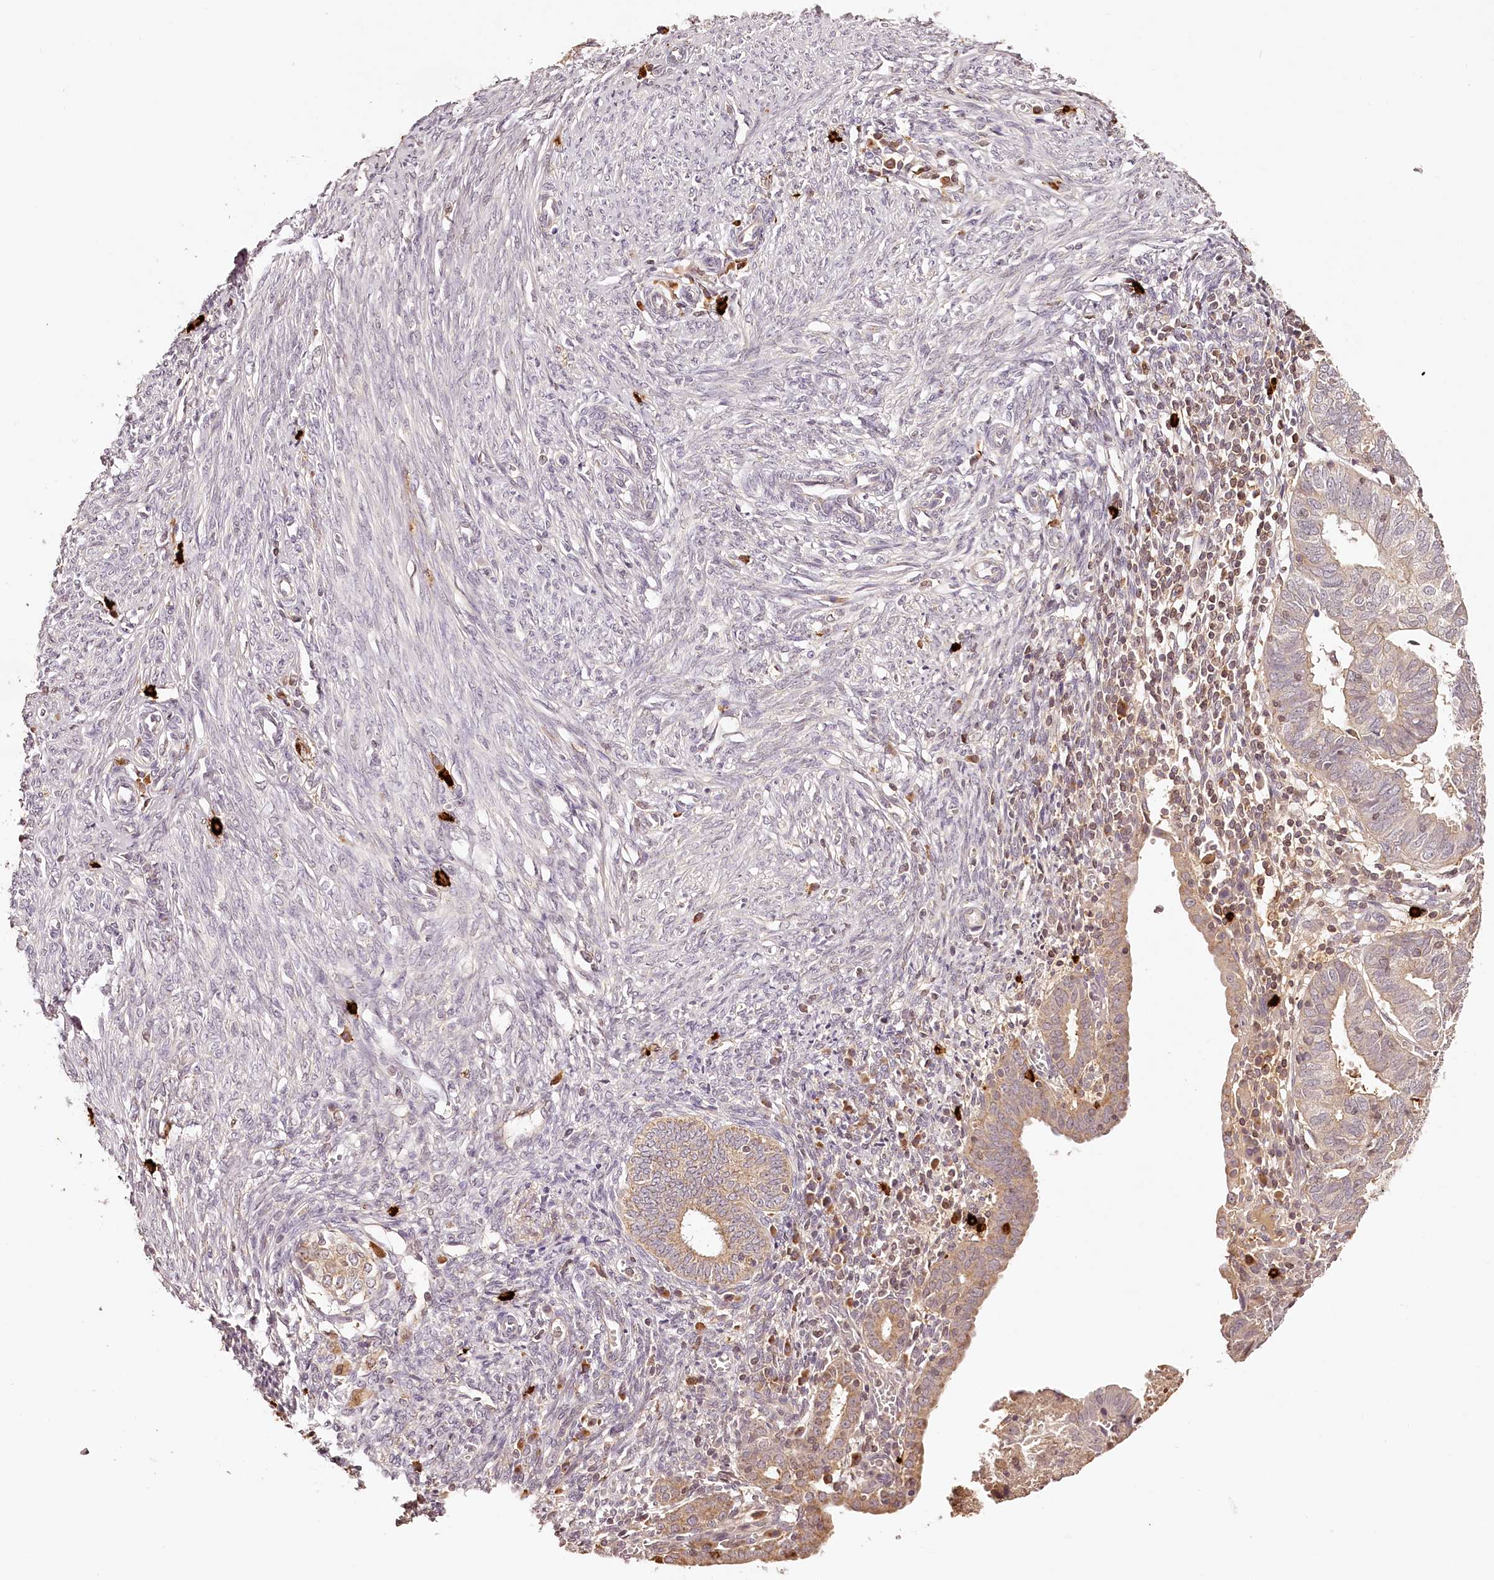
{"staining": {"intensity": "weak", "quantity": "25%-75%", "location": "cytoplasmic/membranous"}, "tissue": "endometrial cancer", "cell_type": "Tumor cells", "image_type": "cancer", "snomed": [{"axis": "morphology", "description": "Adenocarcinoma, NOS"}, {"axis": "topography", "description": "Uterus"}], "caption": "Protein expression analysis of endometrial cancer reveals weak cytoplasmic/membranous staining in about 25%-75% of tumor cells.", "gene": "SYNGR1", "patient": {"sex": "female", "age": 77}}